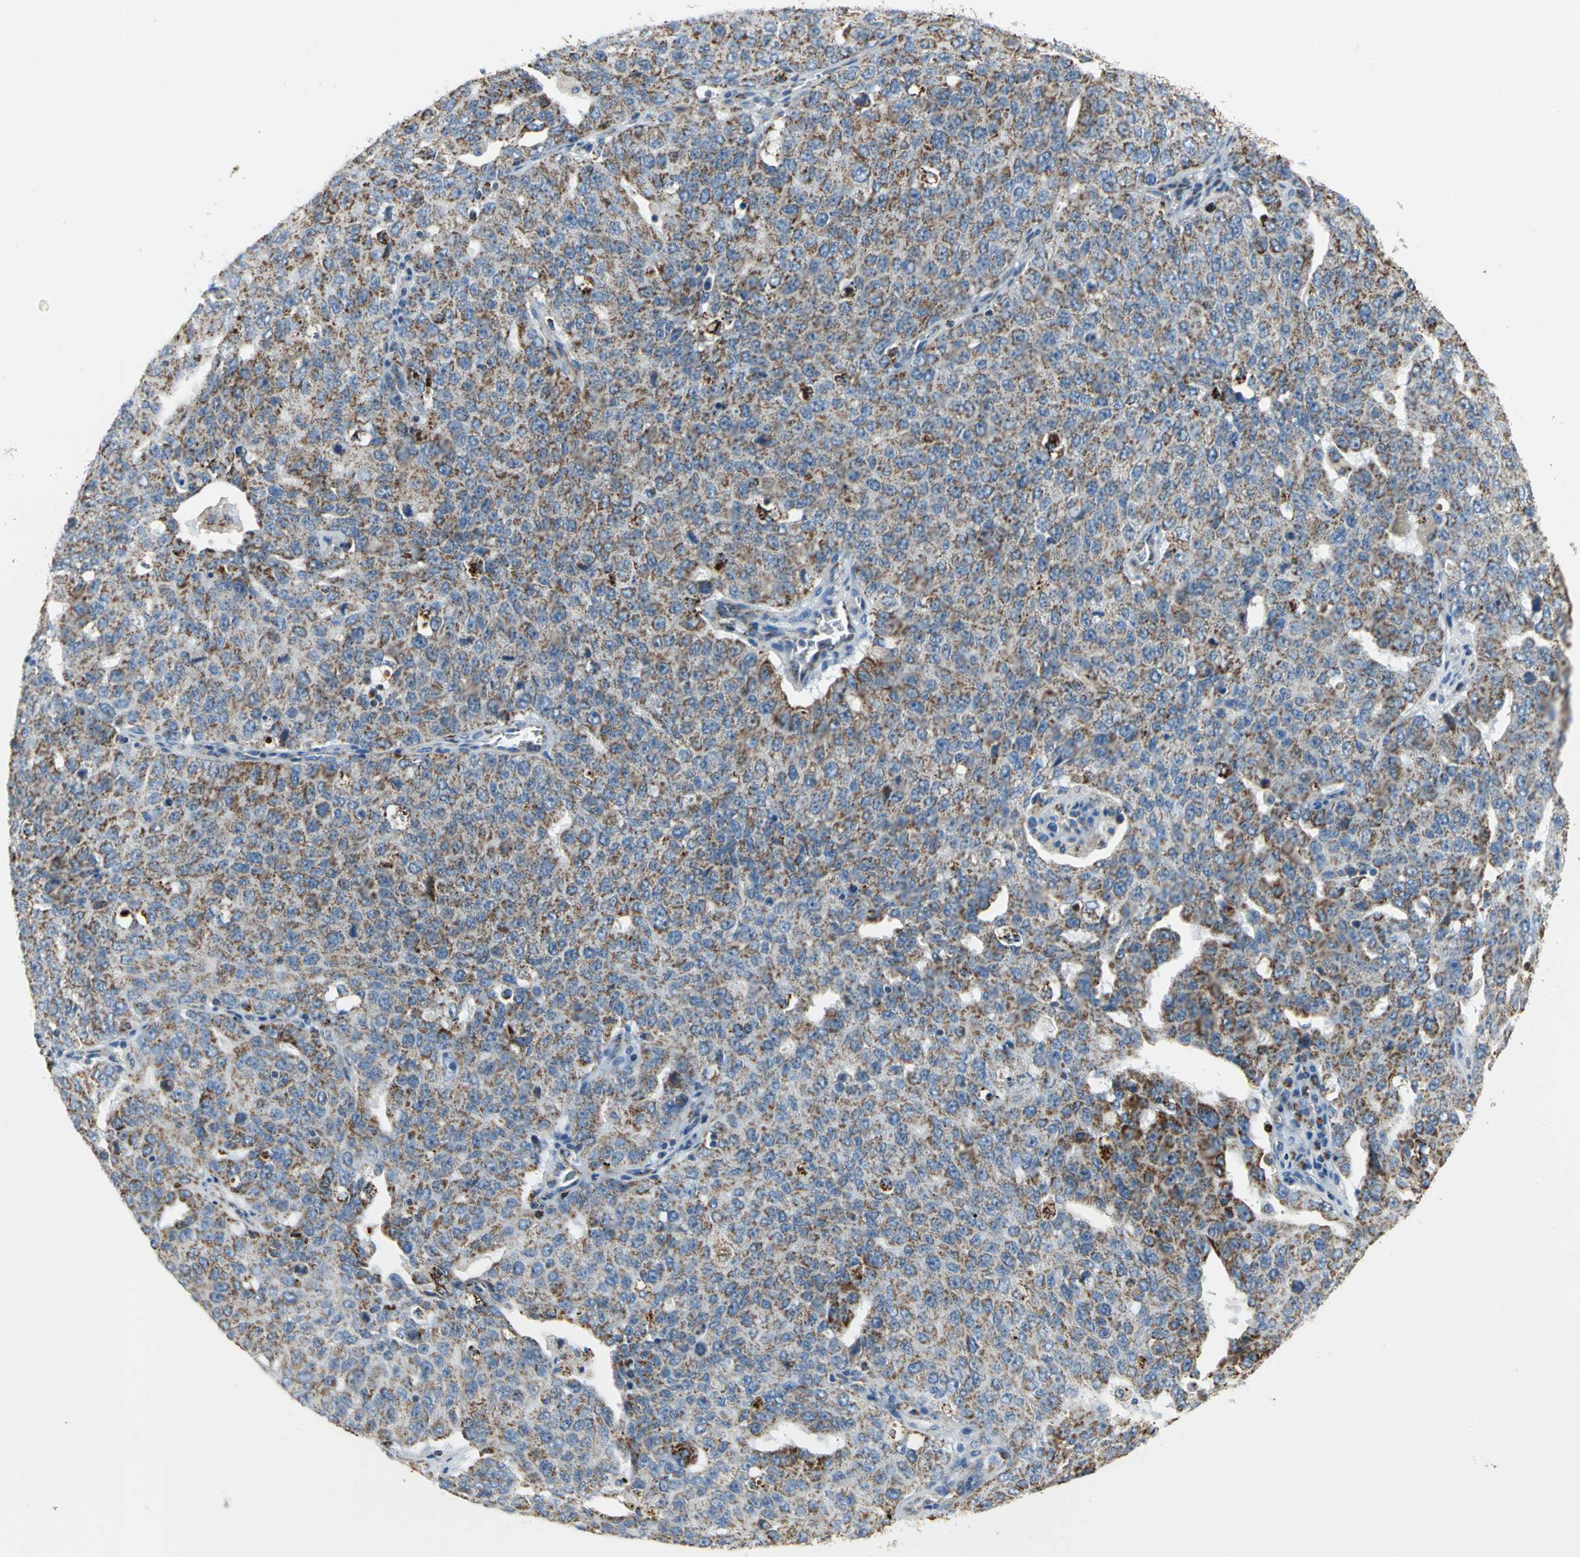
{"staining": {"intensity": "moderate", "quantity": ">75%", "location": "cytoplasmic/membranous"}, "tissue": "ovarian cancer", "cell_type": "Tumor cells", "image_type": "cancer", "snomed": [{"axis": "morphology", "description": "Carcinoma, endometroid"}, {"axis": "topography", "description": "Ovary"}], "caption": "DAB (3,3'-diaminobenzidine) immunohistochemical staining of ovarian endometroid carcinoma reveals moderate cytoplasmic/membranous protein expression in approximately >75% of tumor cells. (Brightfield microscopy of DAB IHC at high magnification).", "gene": "NTRK1", "patient": {"sex": "female", "age": 62}}